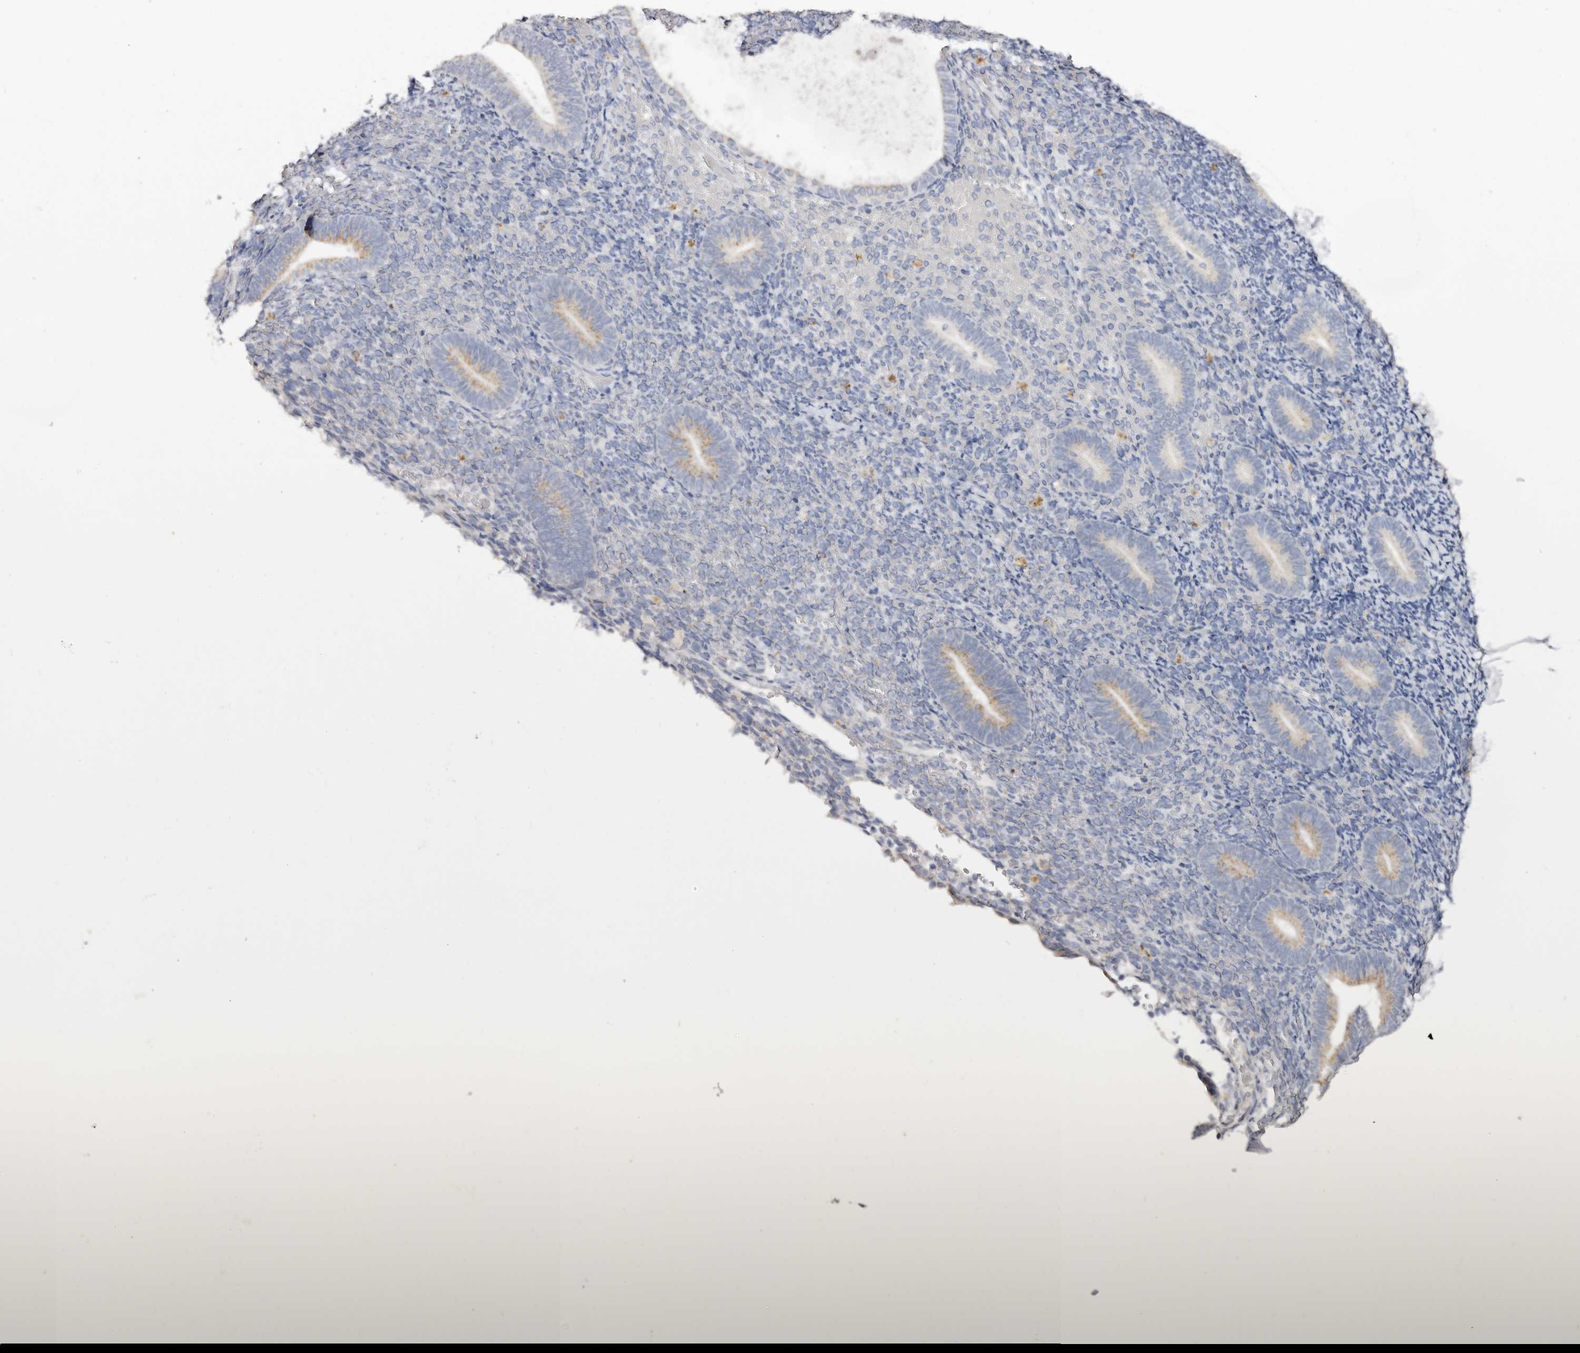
{"staining": {"intensity": "negative", "quantity": "none", "location": "none"}, "tissue": "endometrium", "cell_type": "Cells in endometrial stroma", "image_type": "normal", "snomed": [{"axis": "morphology", "description": "Normal tissue, NOS"}, {"axis": "topography", "description": "Endometrium"}], "caption": "IHC histopathology image of unremarkable endometrium: endometrium stained with DAB (3,3'-diaminobenzidine) reveals no significant protein expression in cells in endometrial stroma.", "gene": "LGALS7B", "patient": {"sex": "female", "age": 51}}